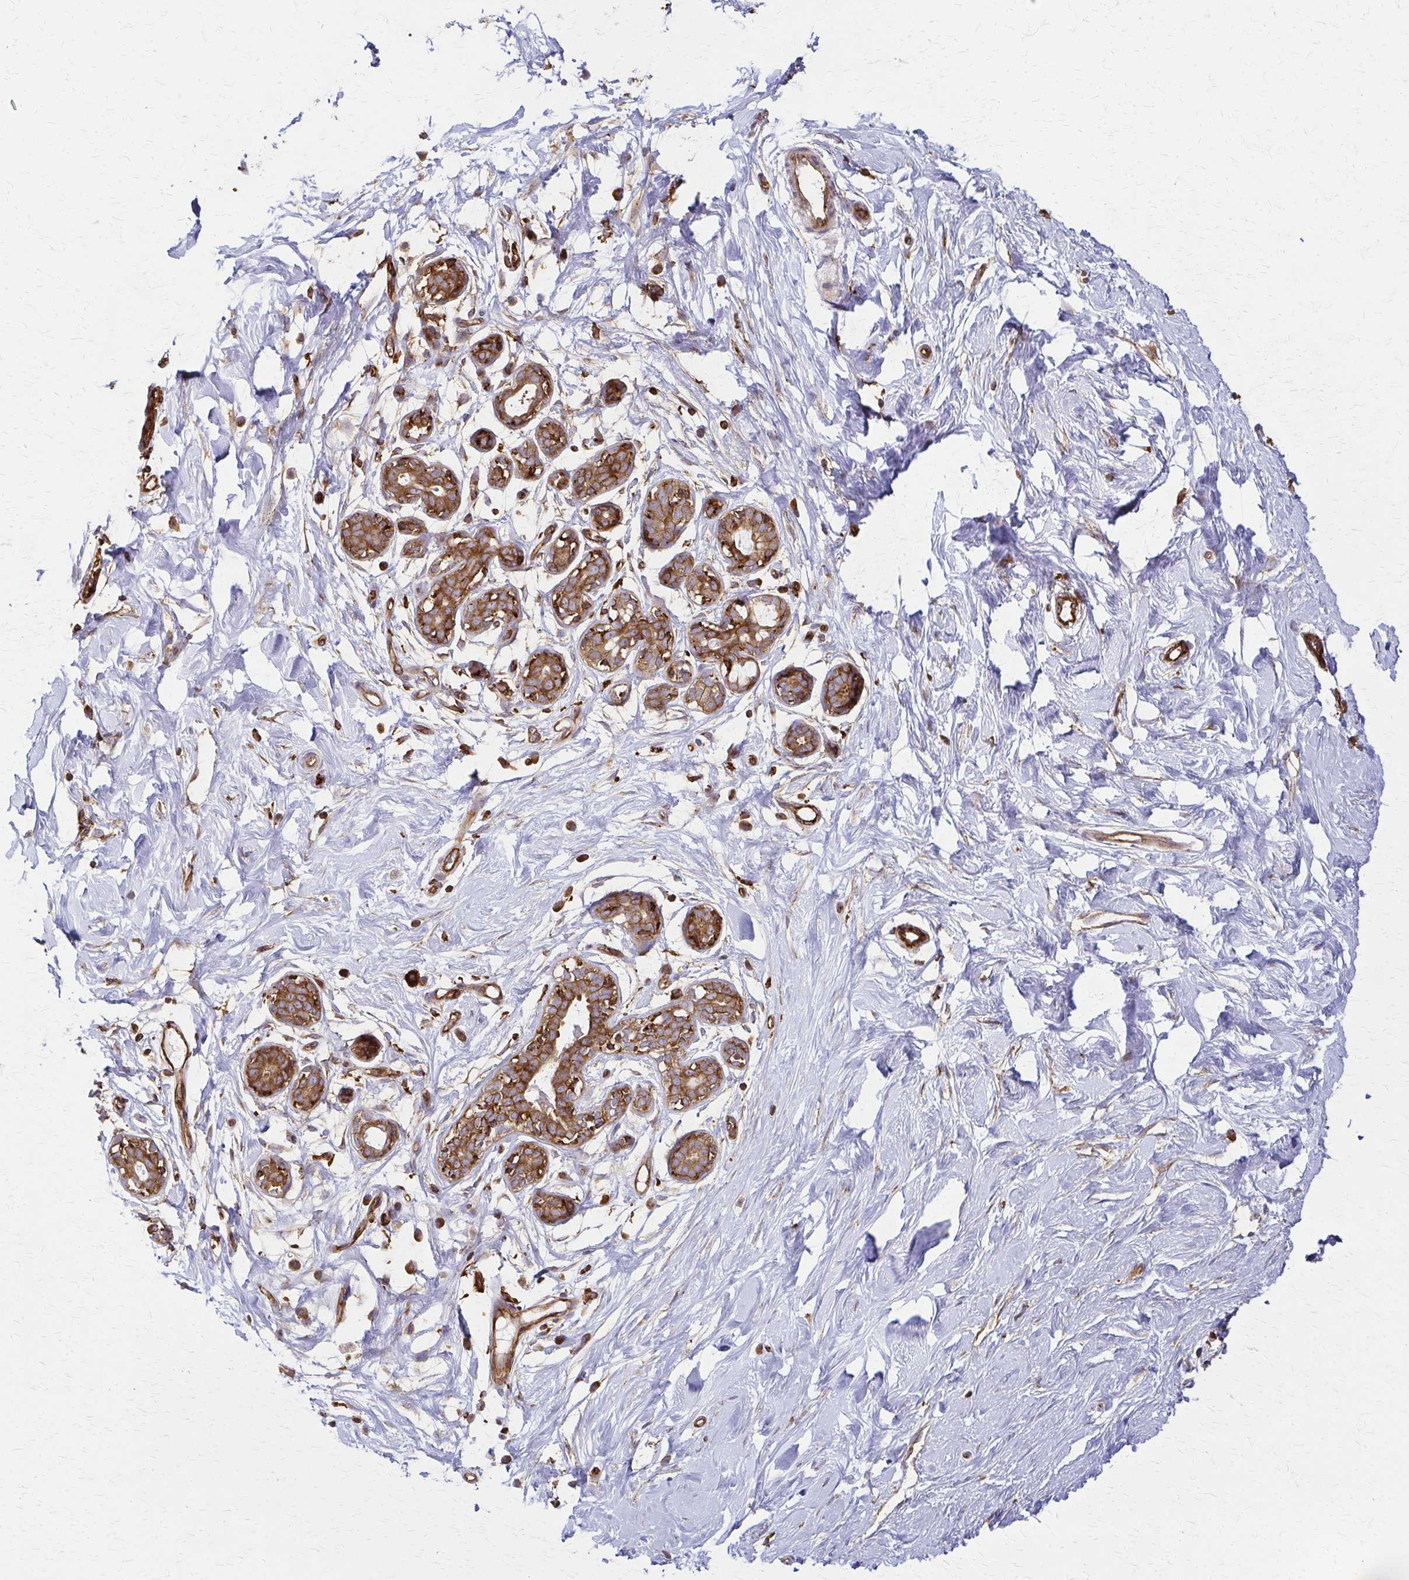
{"staining": {"intensity": "negative", "quantity": "none", "location": "none"}, "tissue": "breast", "cell_type": "Adipocytes", "image_type": "normal", "snomed": [{"axis": "morphology", "description": "Normal tissue, NOS"}, {"axis": "topography", "description": "Breast"}], "caption": "Unremarkable breast was stained to show a protein in brown. There is no significant expression in adipocytes.", "gene": "WASF2", "patient": {"sex": "female", "age": 27}}